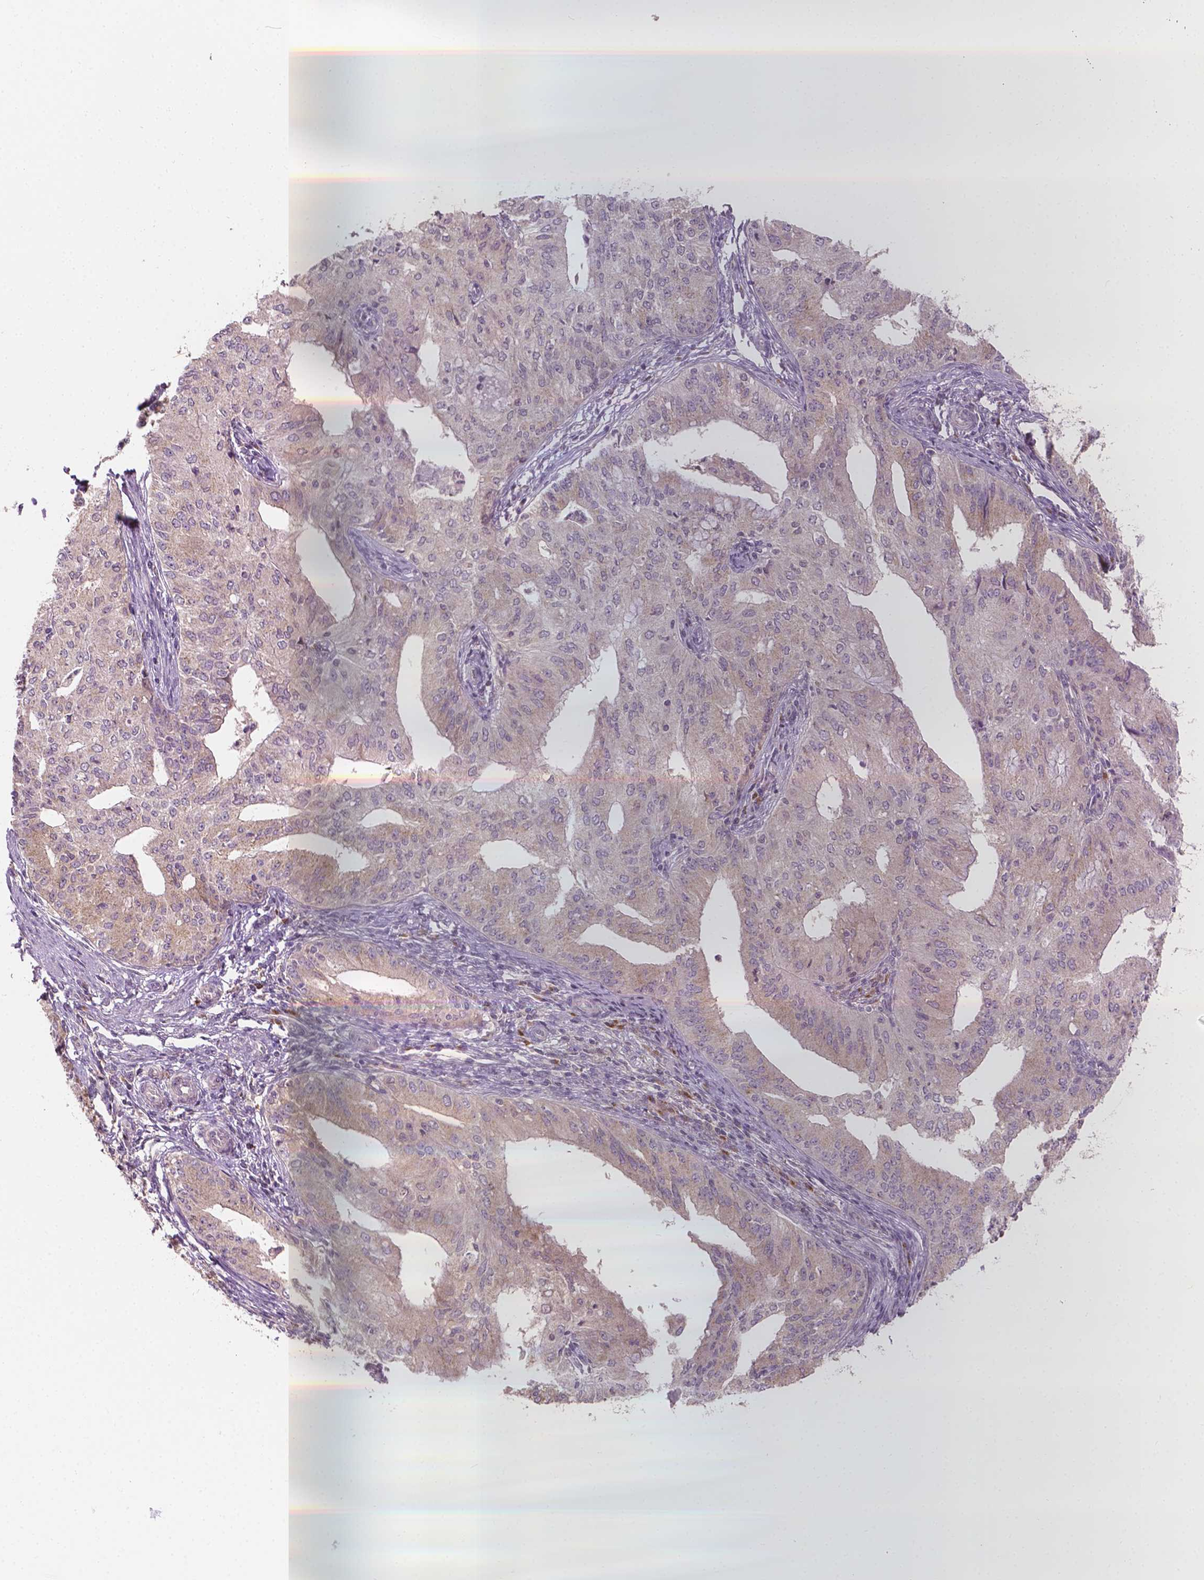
{"staining": {"intensity": "weak", "quantity": ">75%", "location": "cytoplasmic/membranous"}, "tissue": "endometrial cancer", "cell_type": "Tumor cells", "image_type": "cancer", "snomed": [{"axis": "morphology", "description": "Adenocarcinoma, NOS"}, {"axis": "topography", "description": "Endometrium"}], "caption": "The histopathology image demonstrates immunohistochemical staining of endometrial cancer. There is weak cytoplasmic/membranous staining is appreciated in approximately >75% of tumor cells.", "gene": "EBAG9", "patient": {"sex": "female", "age": 50}}